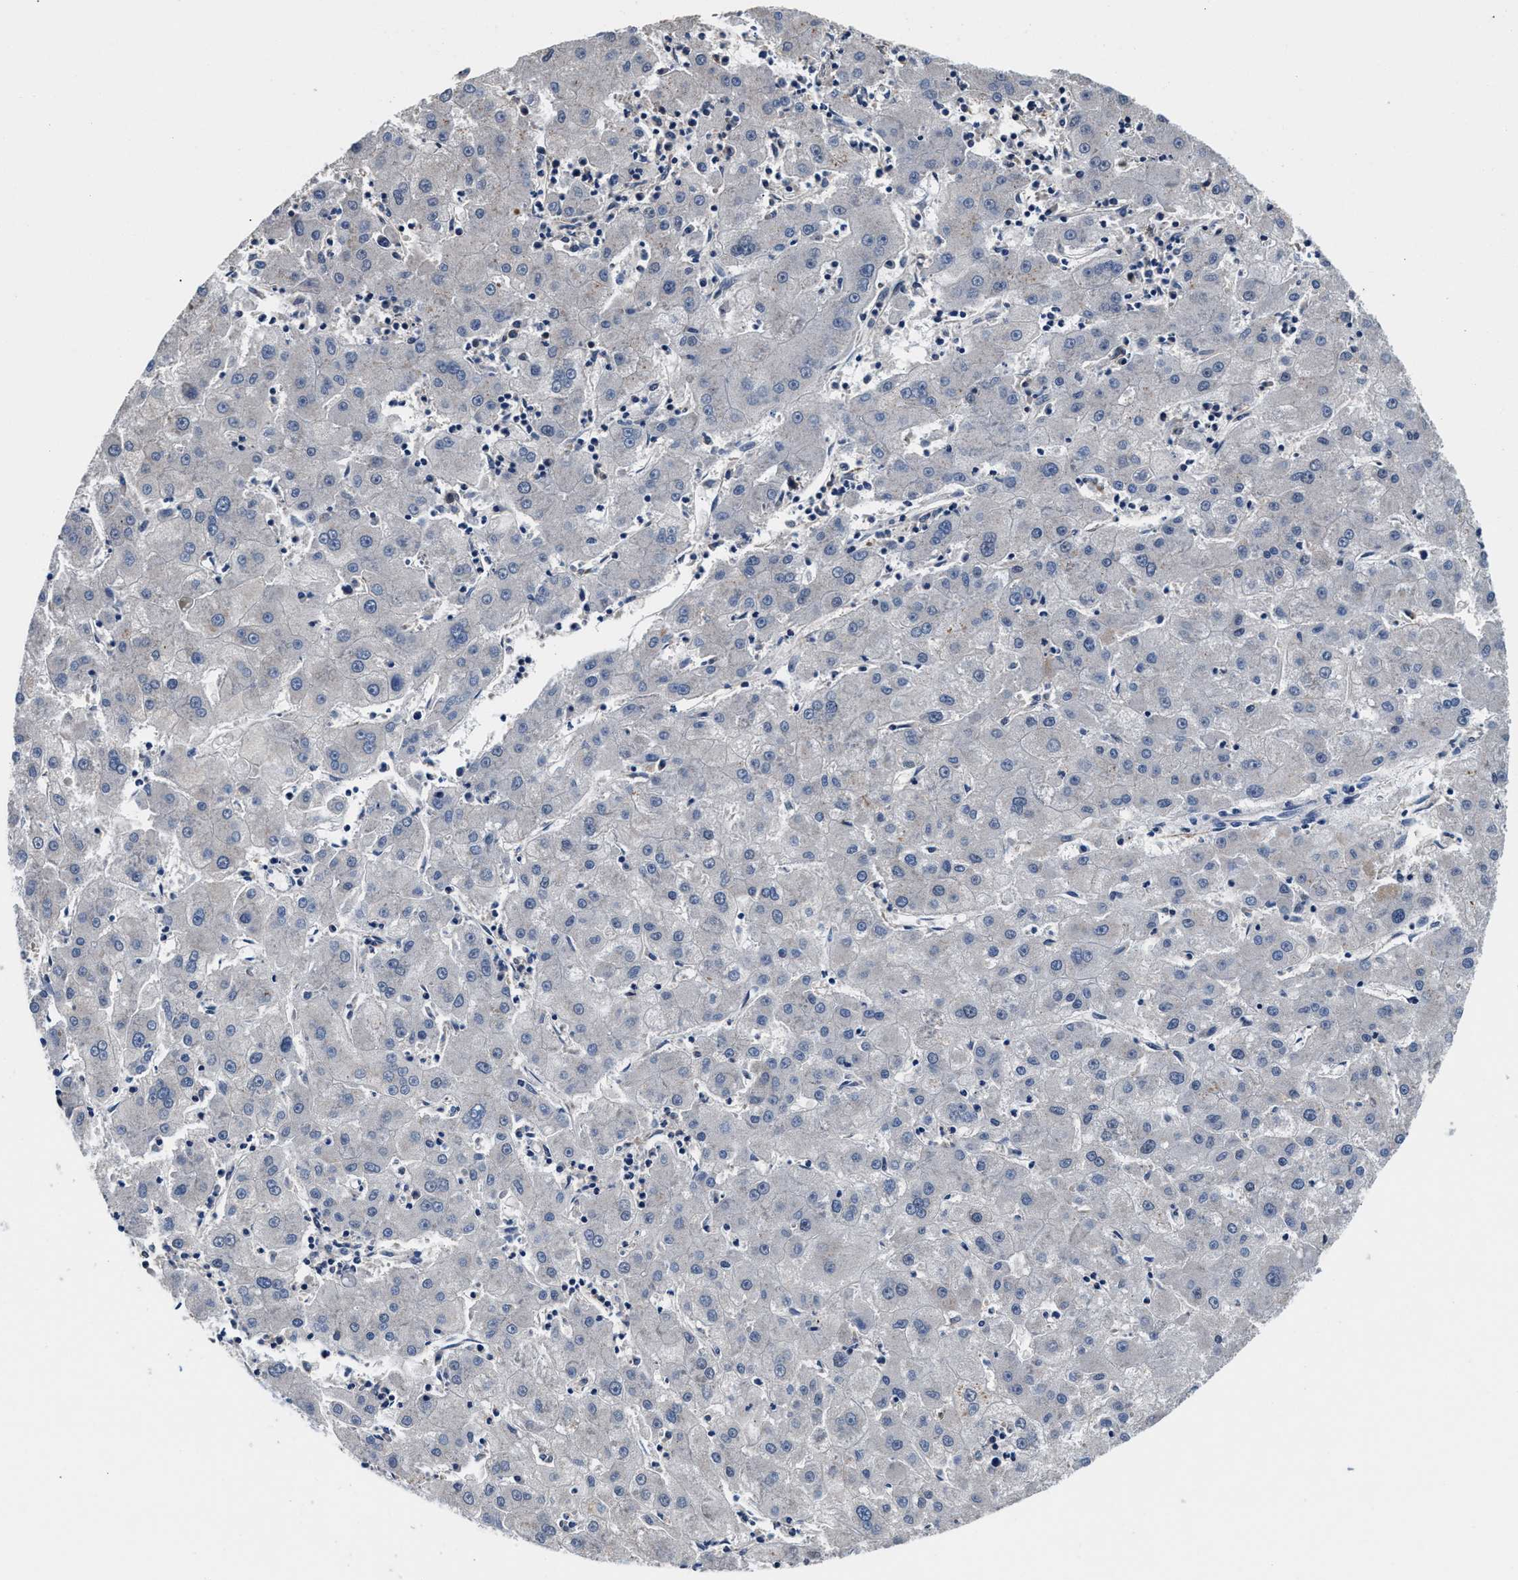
{"staining": {"intensity": "negative", "quantity": "none", "location": "none"}, "tissue": "liver cancer", "cell_type": "Tumor cells", "image_type": "cancer", "snomed": [{"axis": "morphology", "description": "Carcinoma, Hepatocellular, NOS"}, {"axis": "topography", "description": "Liver"}], "caption": "Image shows no protein staining in tumor cells of liver cancer (hepatocellular carcinoma) tissue. Brightfield microscopy of IHC stained with DAB (brown) and hematoxylin (blue), captured at high magnification.", "gene": "USP16", "patient": {"sex": "male", "age": 72}}